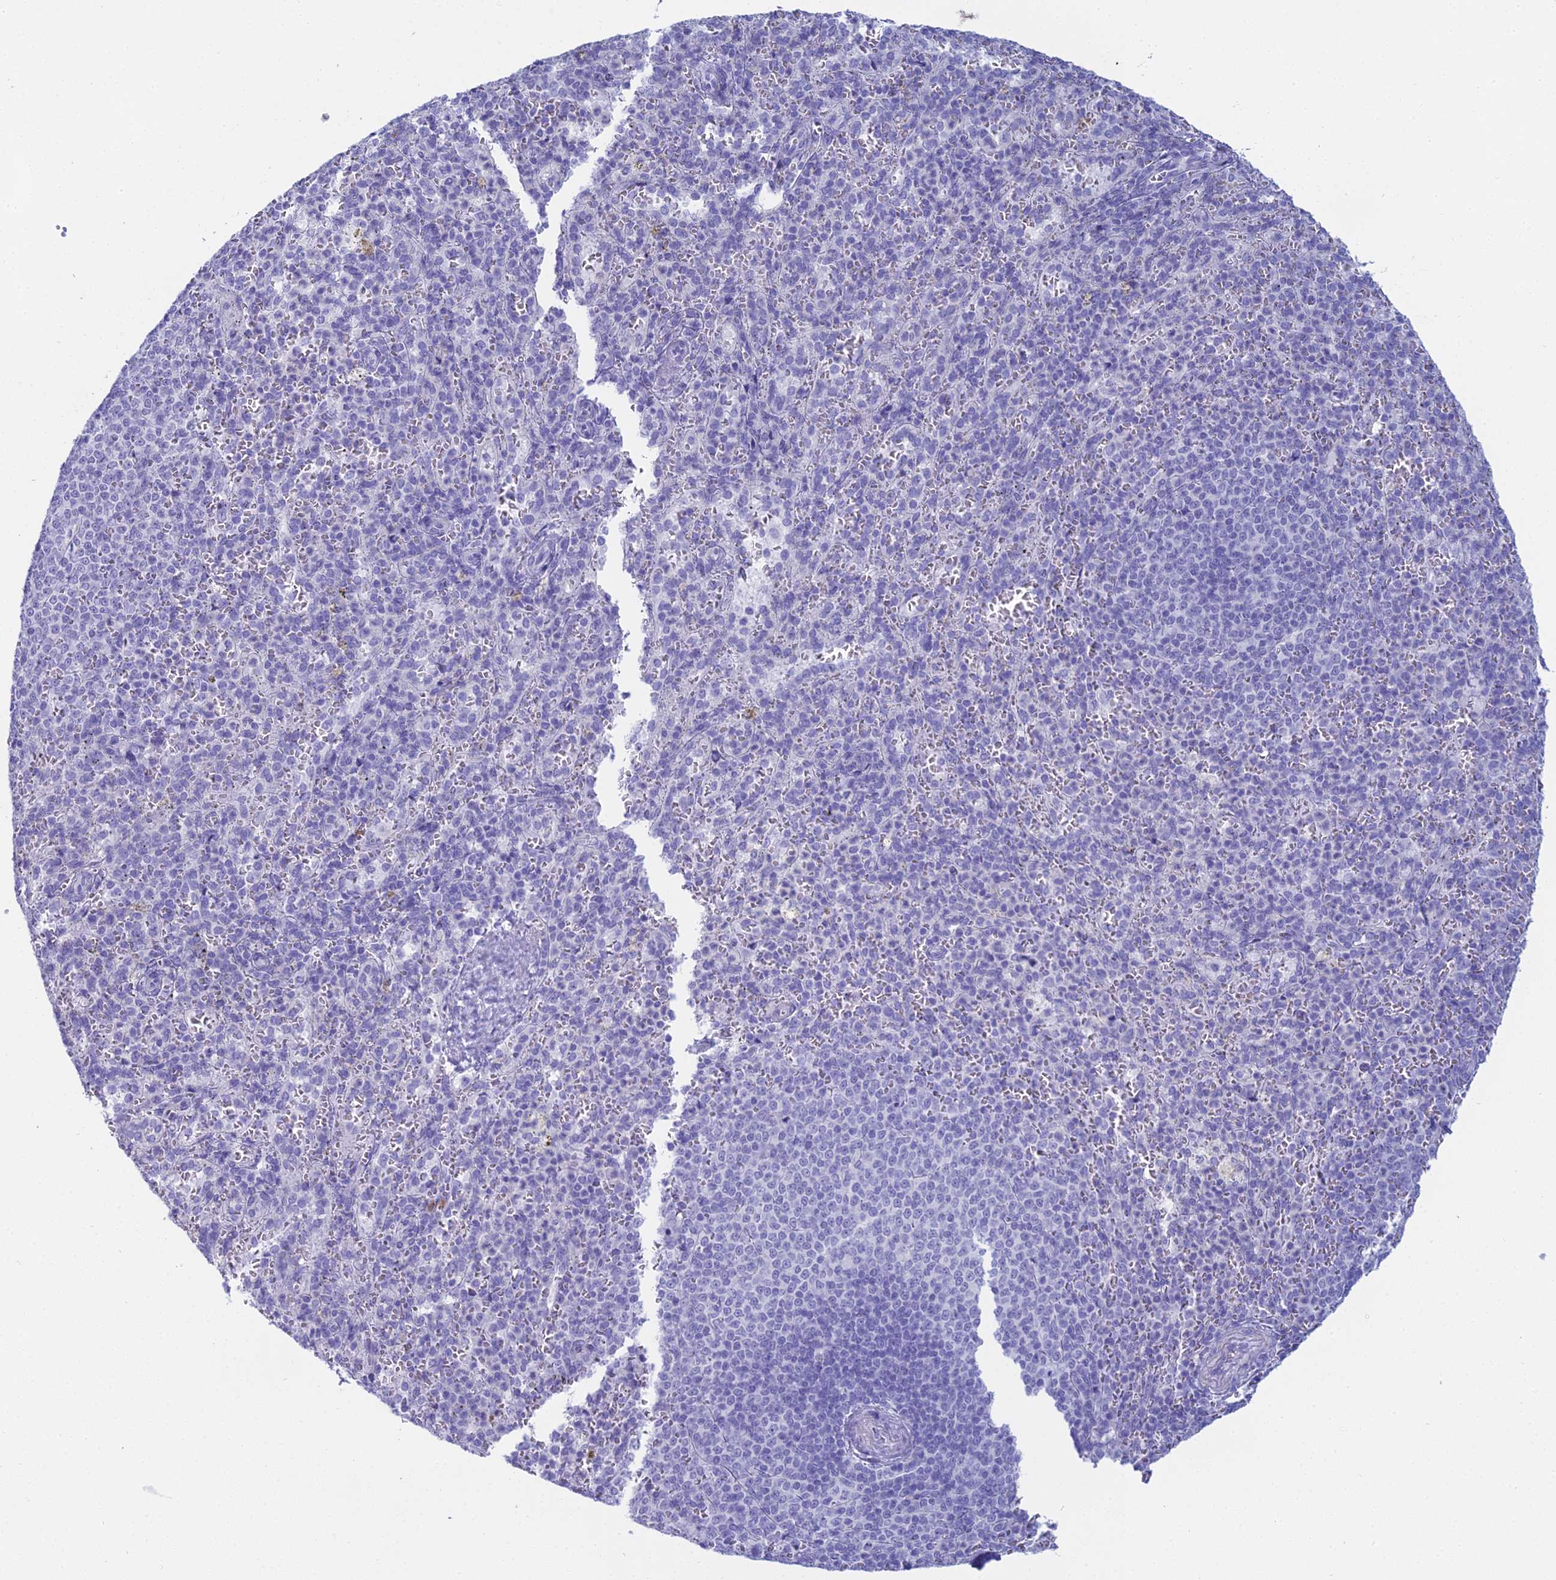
{"staining": {"intensity": "negative", "quantity": "none", "location": "none"}, "tissue": "spleen", "cell_type": "Cells in red pulp", "image_type": "normal", "snomed": [{"axis": "morphology", "description": "Normal tissue, NOS"}, {"axis": "topography", "description": "Spleen"}], "caption": "A photomicrograph of human spleen is negative for staining in cells in red pulp. The staining is performed using DAB brown chromogen with nuclei counter-stained in using hematoxylin.", "gene": "UNC80", "patient": {"sex": "female", "age": 21}}